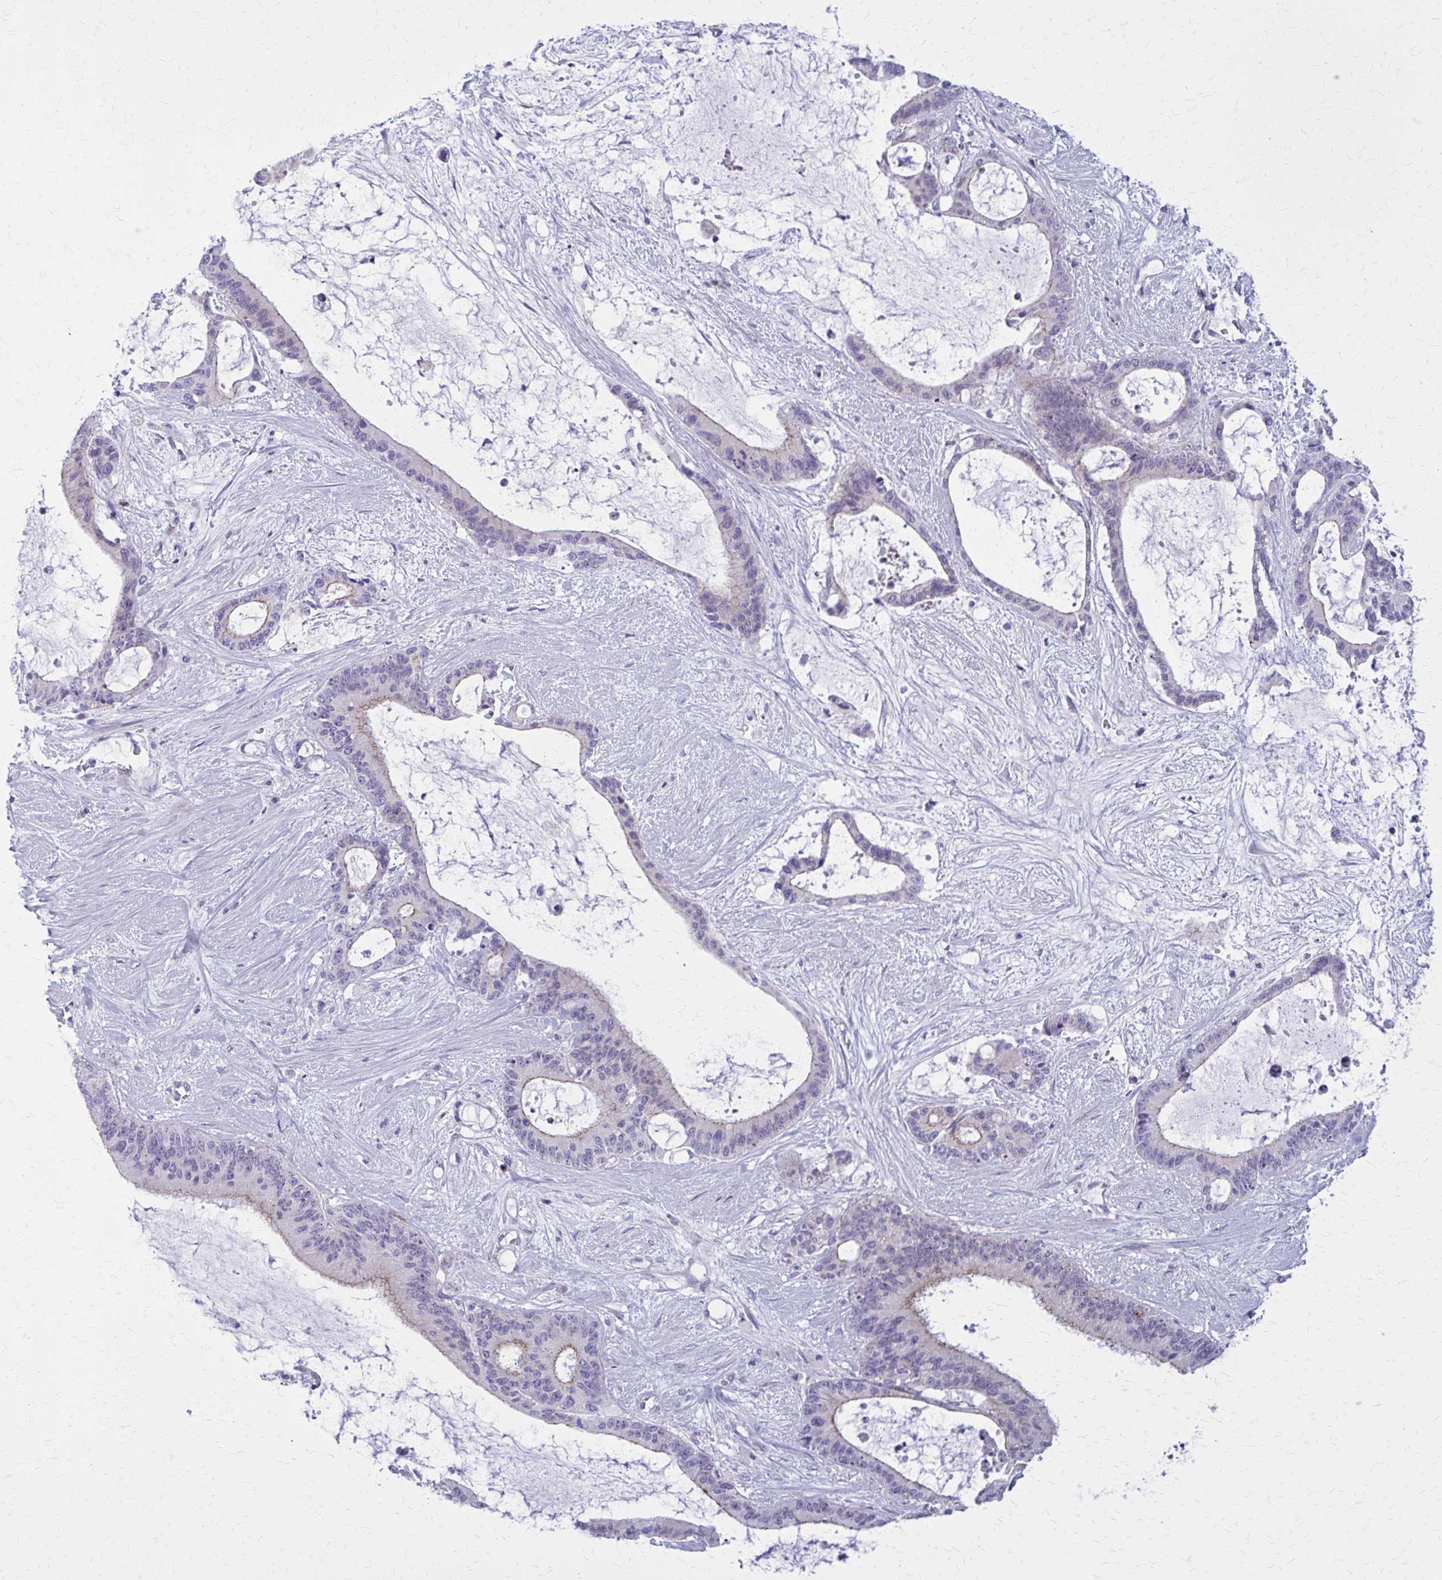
{"staining": {"intensity": "weak", "quantity": "<25%", "location": "cytoplasmic/membranous"}, "tissue": "liver cancer", "cell_type": "Tumor cells", "image_type": "cancer", "snomed": [{"axis": "morphology", "description": "Normal tissue, NOS"}, {"axis": "morphology", "description": "Cholangiocarcinoma"}, {"axis": "topography", "description": "Liver"}, {"axis": "topography", "description": "Peripheral nerve tissue"}], "caption": "Tumor cells show no significant protein staining in liver cancer.", "gene": "PEDS1", "patient": {"sex": "female", "age": 73}}